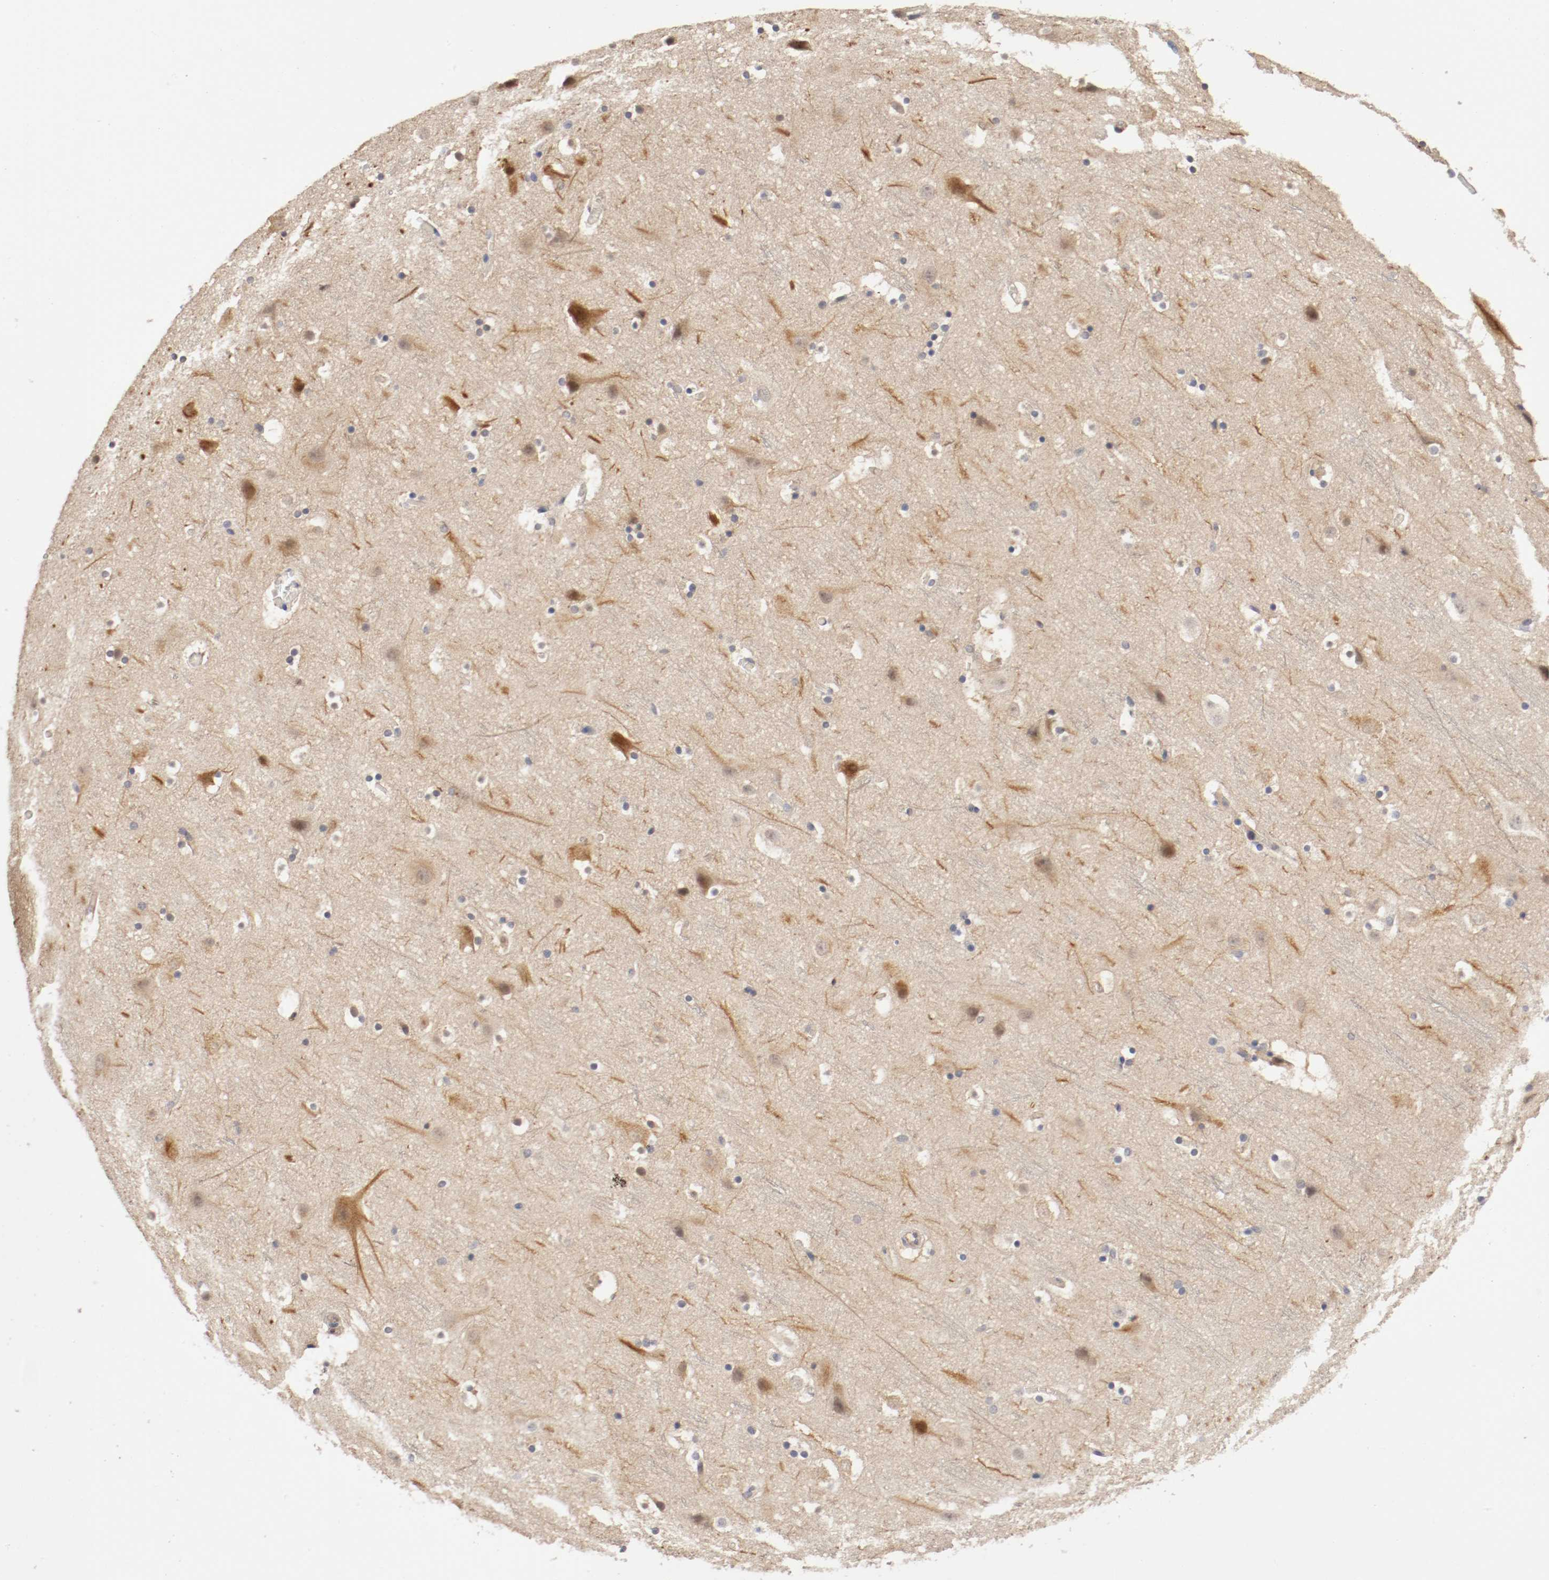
{"staining": {"intensity": "weak", "quantity": ">75%", "location": "cytoplasmic/membranous"}, "tissue": "cerebral cortex", "cell_type": "Endothelial cells", "image_type": "normal", "snomed": [{"axis": "morphology", "description": "Normal tissue, NOS"}, {"axis": "topography", "description": "Cerebral cortex"}], "caption": "Protein staining of normal cerebral cortex demonstrates weak cytoplasmic/membranous positivity in about >75% of endothelial cells. The staining was performed using DAB (3,3'-diaminobenzidine) to visualize the protein expression in brown, while the nuclei were stained in blue with hematoxylin (Magnification: 20x).", "gene": "RBM23", "patient": {"sex": "male", "age": 45}}